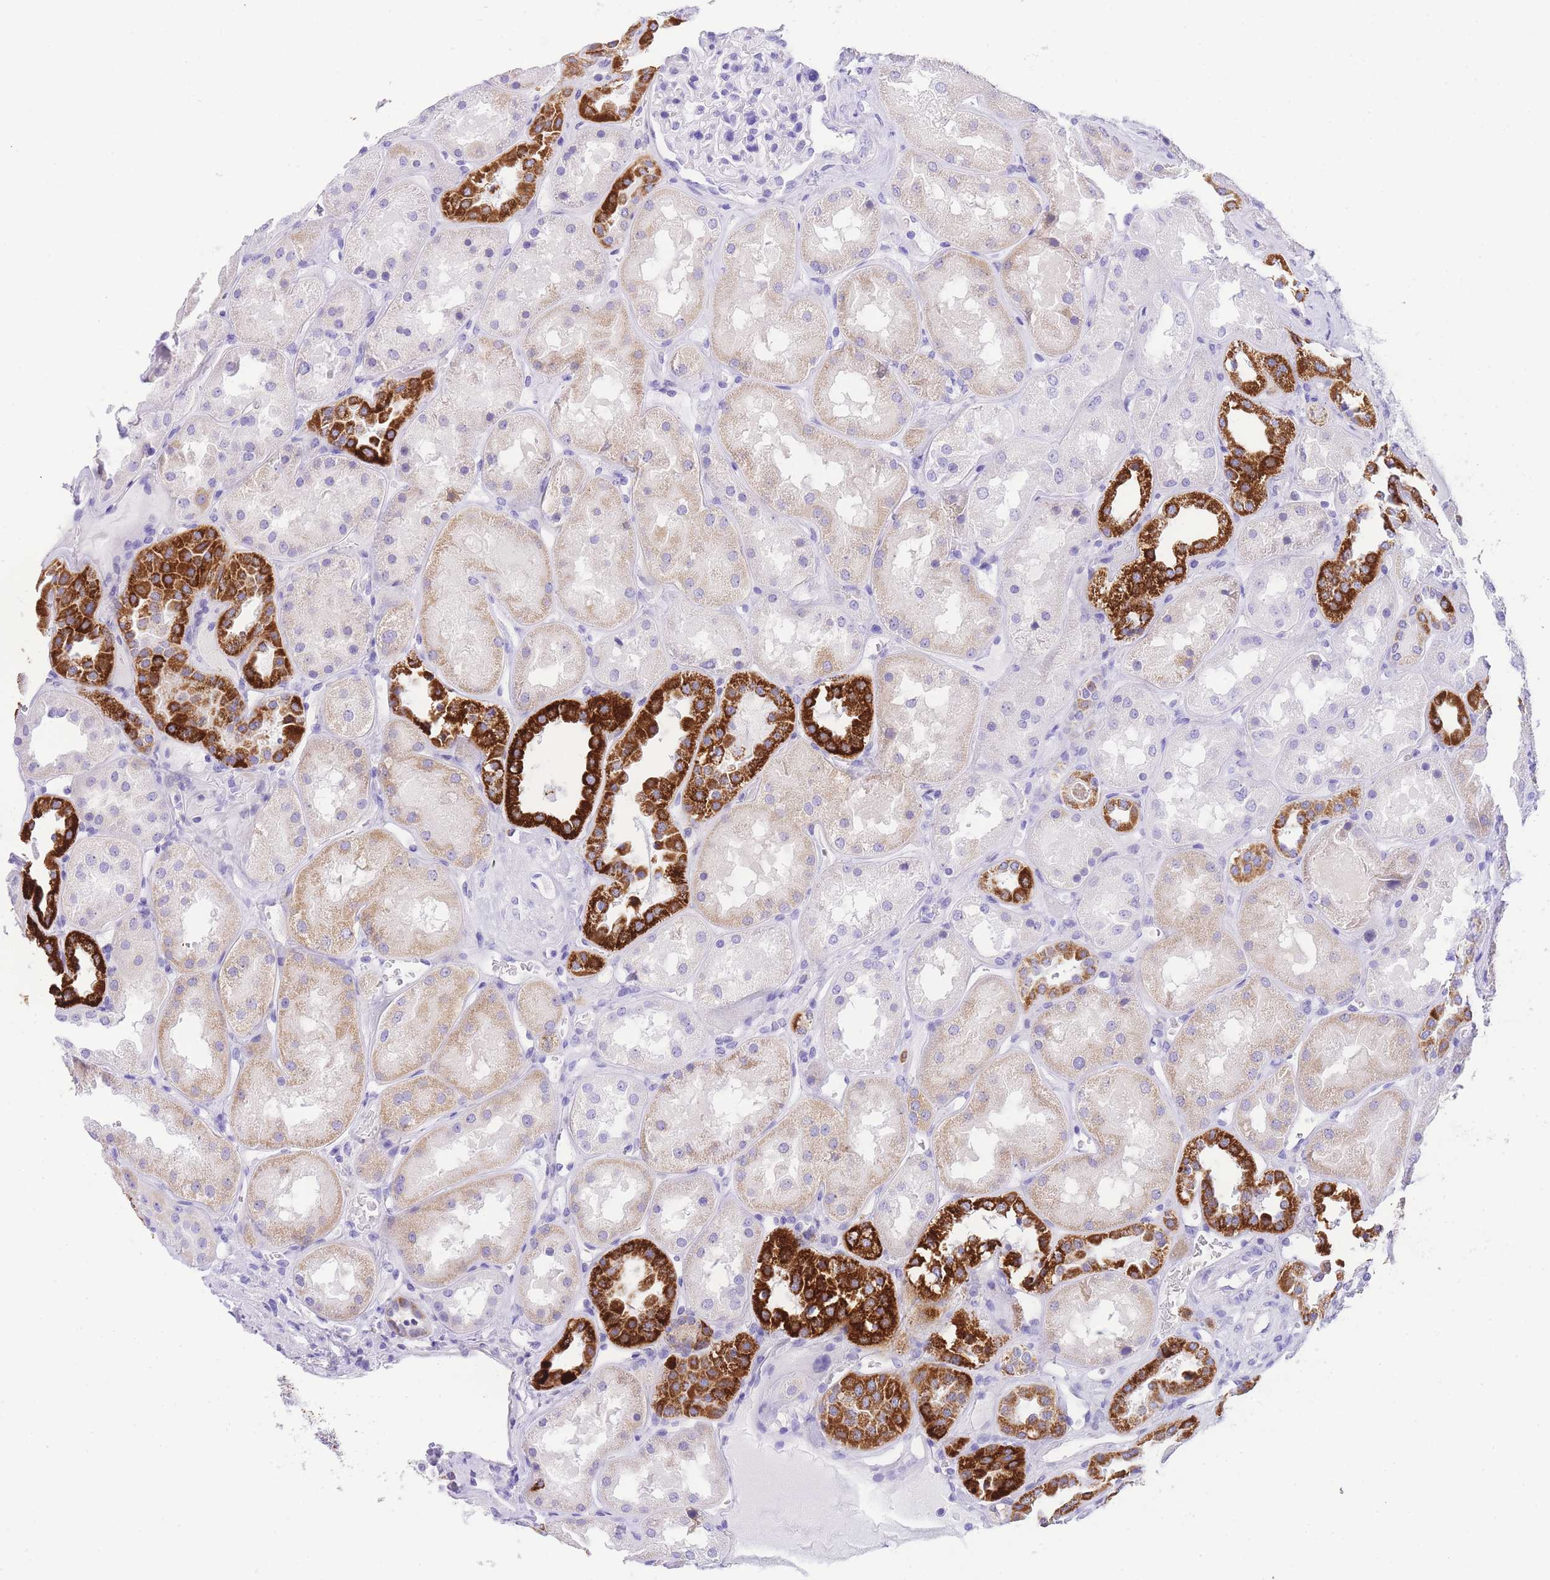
{"staining": {"intensity": "negative", "quantity": "none", "location": "none"}, "tissue": "kidney", "cell_type": "Cells in glomeruli", "image_type": "normal", "snomed": [{"axis": "morphology", "description": "Normal tissue, NOS"}, {"axis": "topography", "description": "Kidney"}], "caption": "The histopathology image shows no significant staining in cells in glomeruli of kidney. Nuclei are stained in blue.", "gene": "NKD2", "patient": {"sex": "male", "age": 70}}